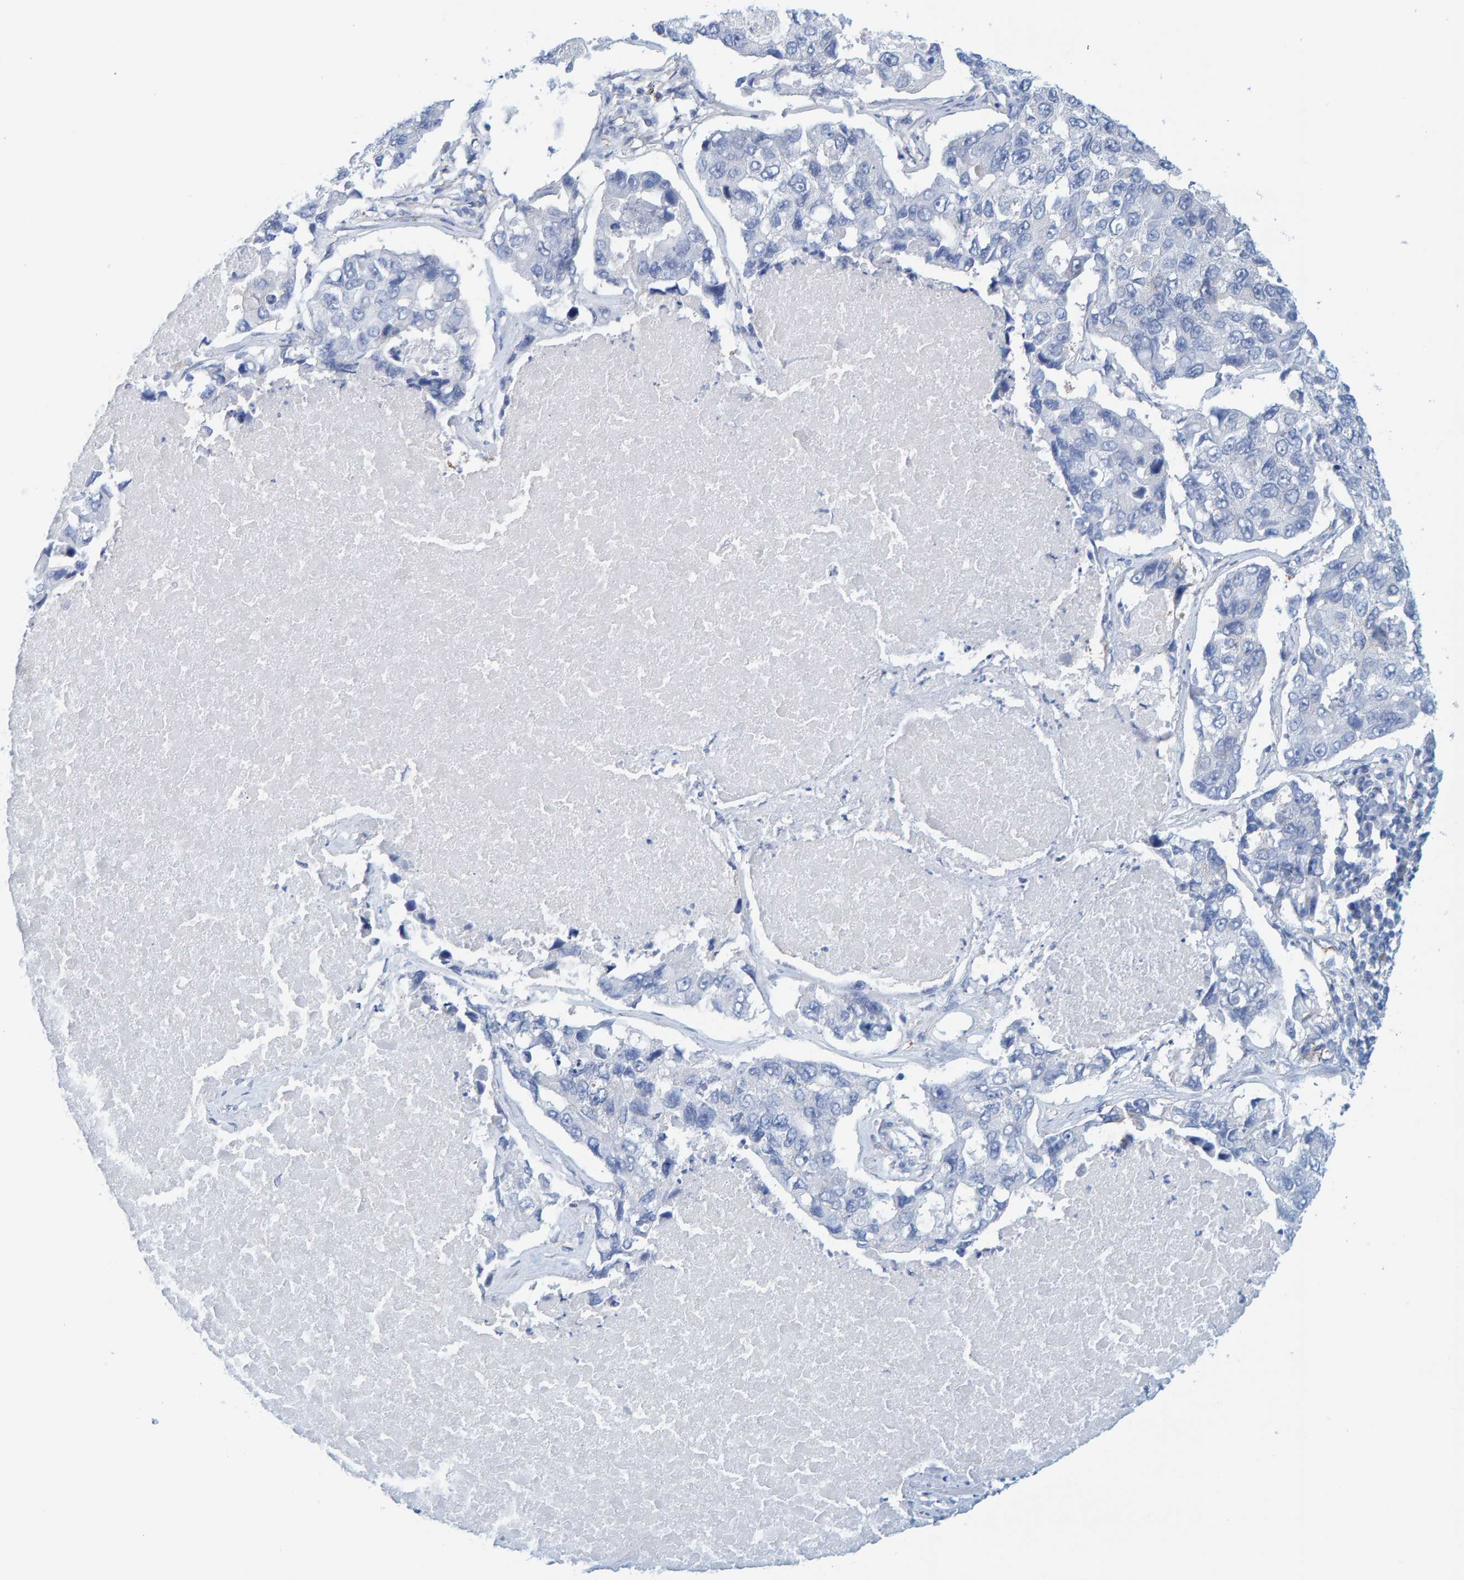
{"staining": {"intensity": "negative", "quantity": "none", "location": "none"}, "tissue": "lung cancer", "cell_type": "Tumor cells", "image_type": "cancer", "snomed": [{"axis": "morphology", "description": "Adenocarcinoma, NOS"}, {"axis": "topography", "description": "Lung"}], "caption": "Immunohistochemical staining of adenocarcinoma (lung) displays no significant positivity in tumor cells.", "gene": "KLHL11", "patient": {"sex": "male", "age": 64}}